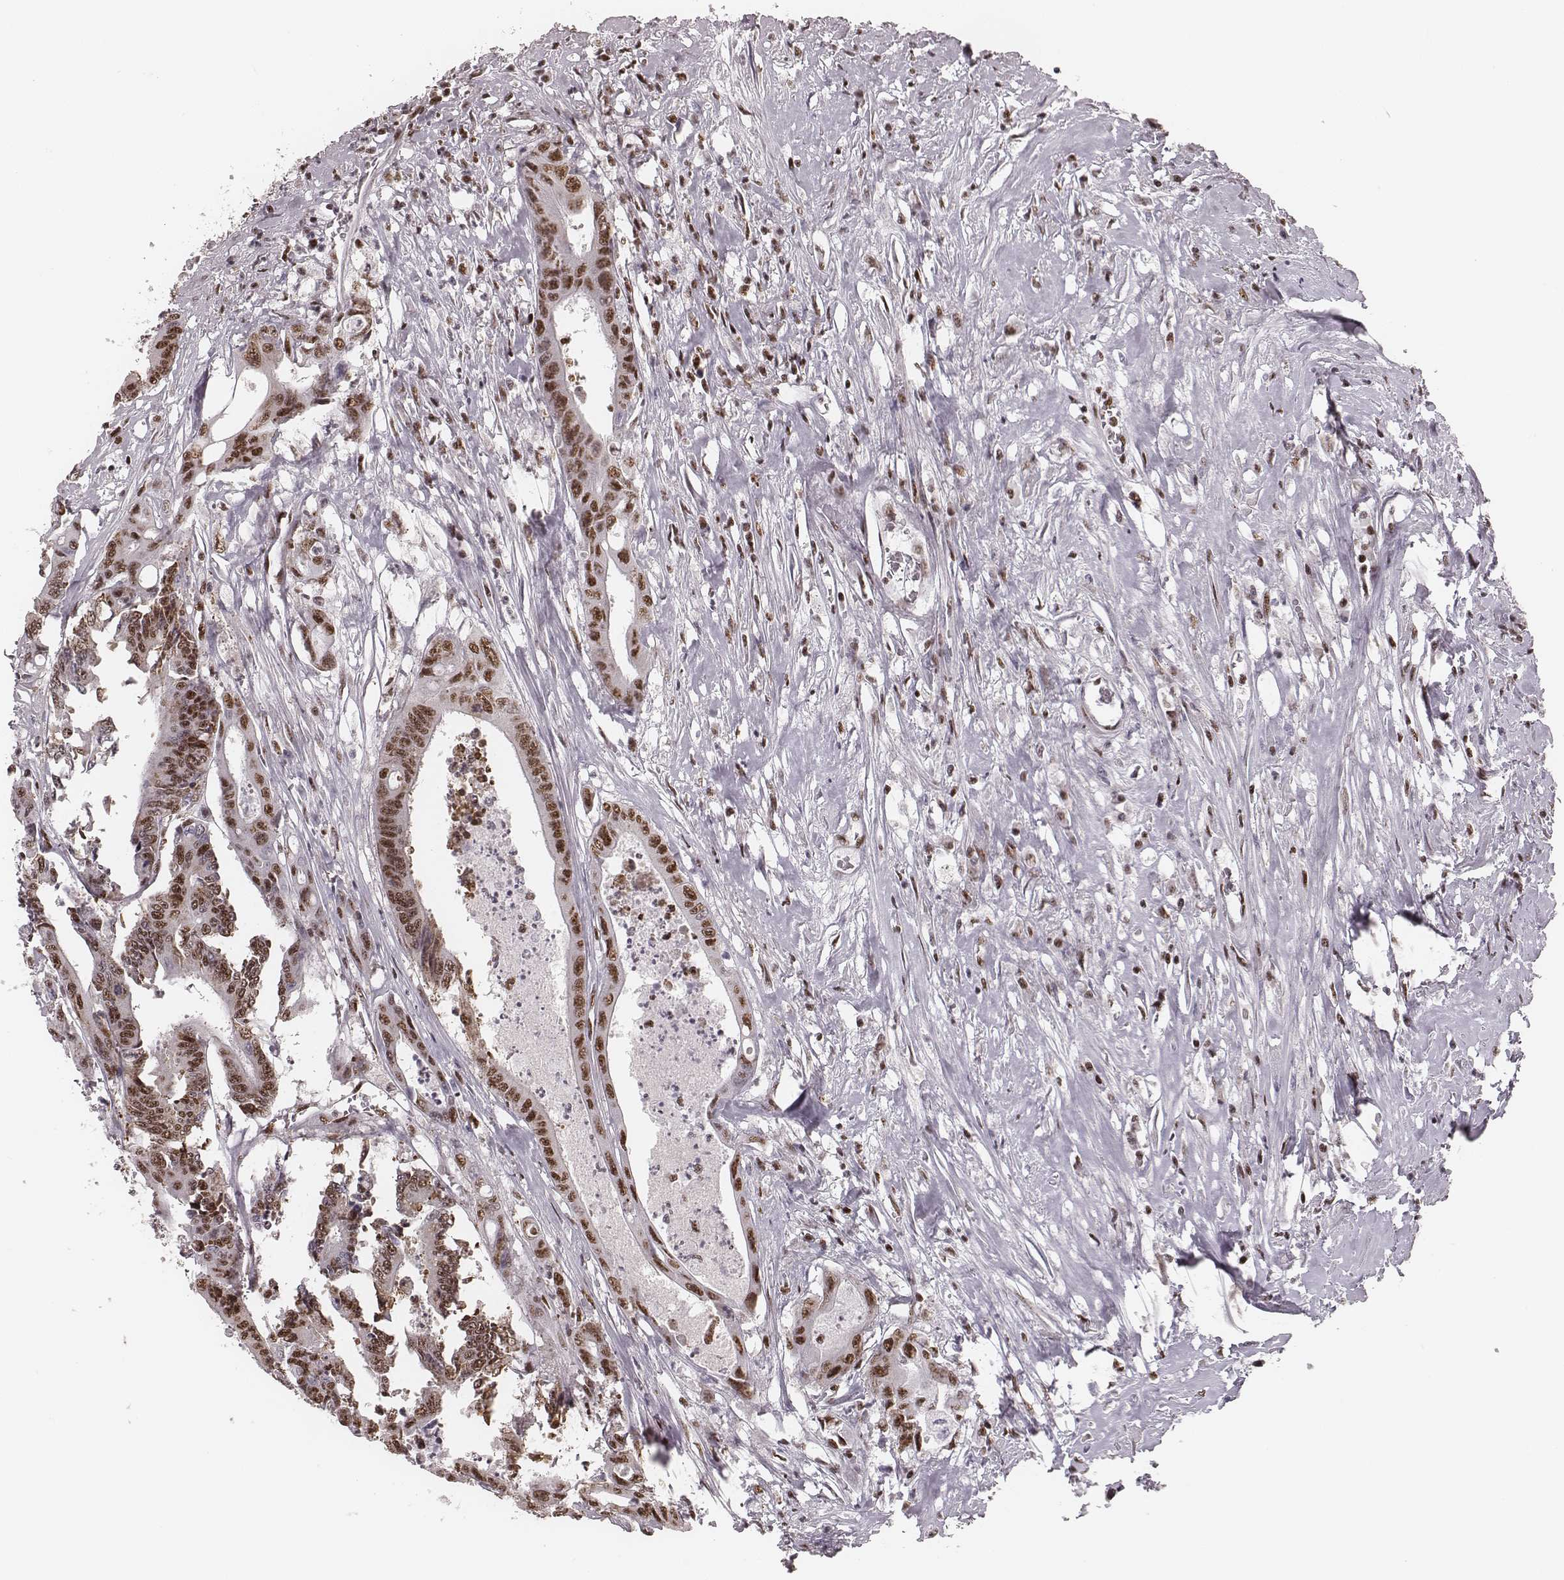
{"staining": {"intensity": "moderate", "quantity": ">75%", "location": "nuclear"}, "tissue": "colorectal cancer", "cell_type": "Tumor cells", "image_type": "cancer", "snomed": [{"axis": "morphology", "description": "Adenocarcinoma, NOS"}, {"axis": "topography", "description": "Rectum"}], "caption": "Immunohistochemical staining of adenocarcinoma (colorectal) exhibits moderate nuclear protein positivity in about >75% of tumor cells.", "gene": "LUC7L", "patient": {"sex": "male", "age": 54}}